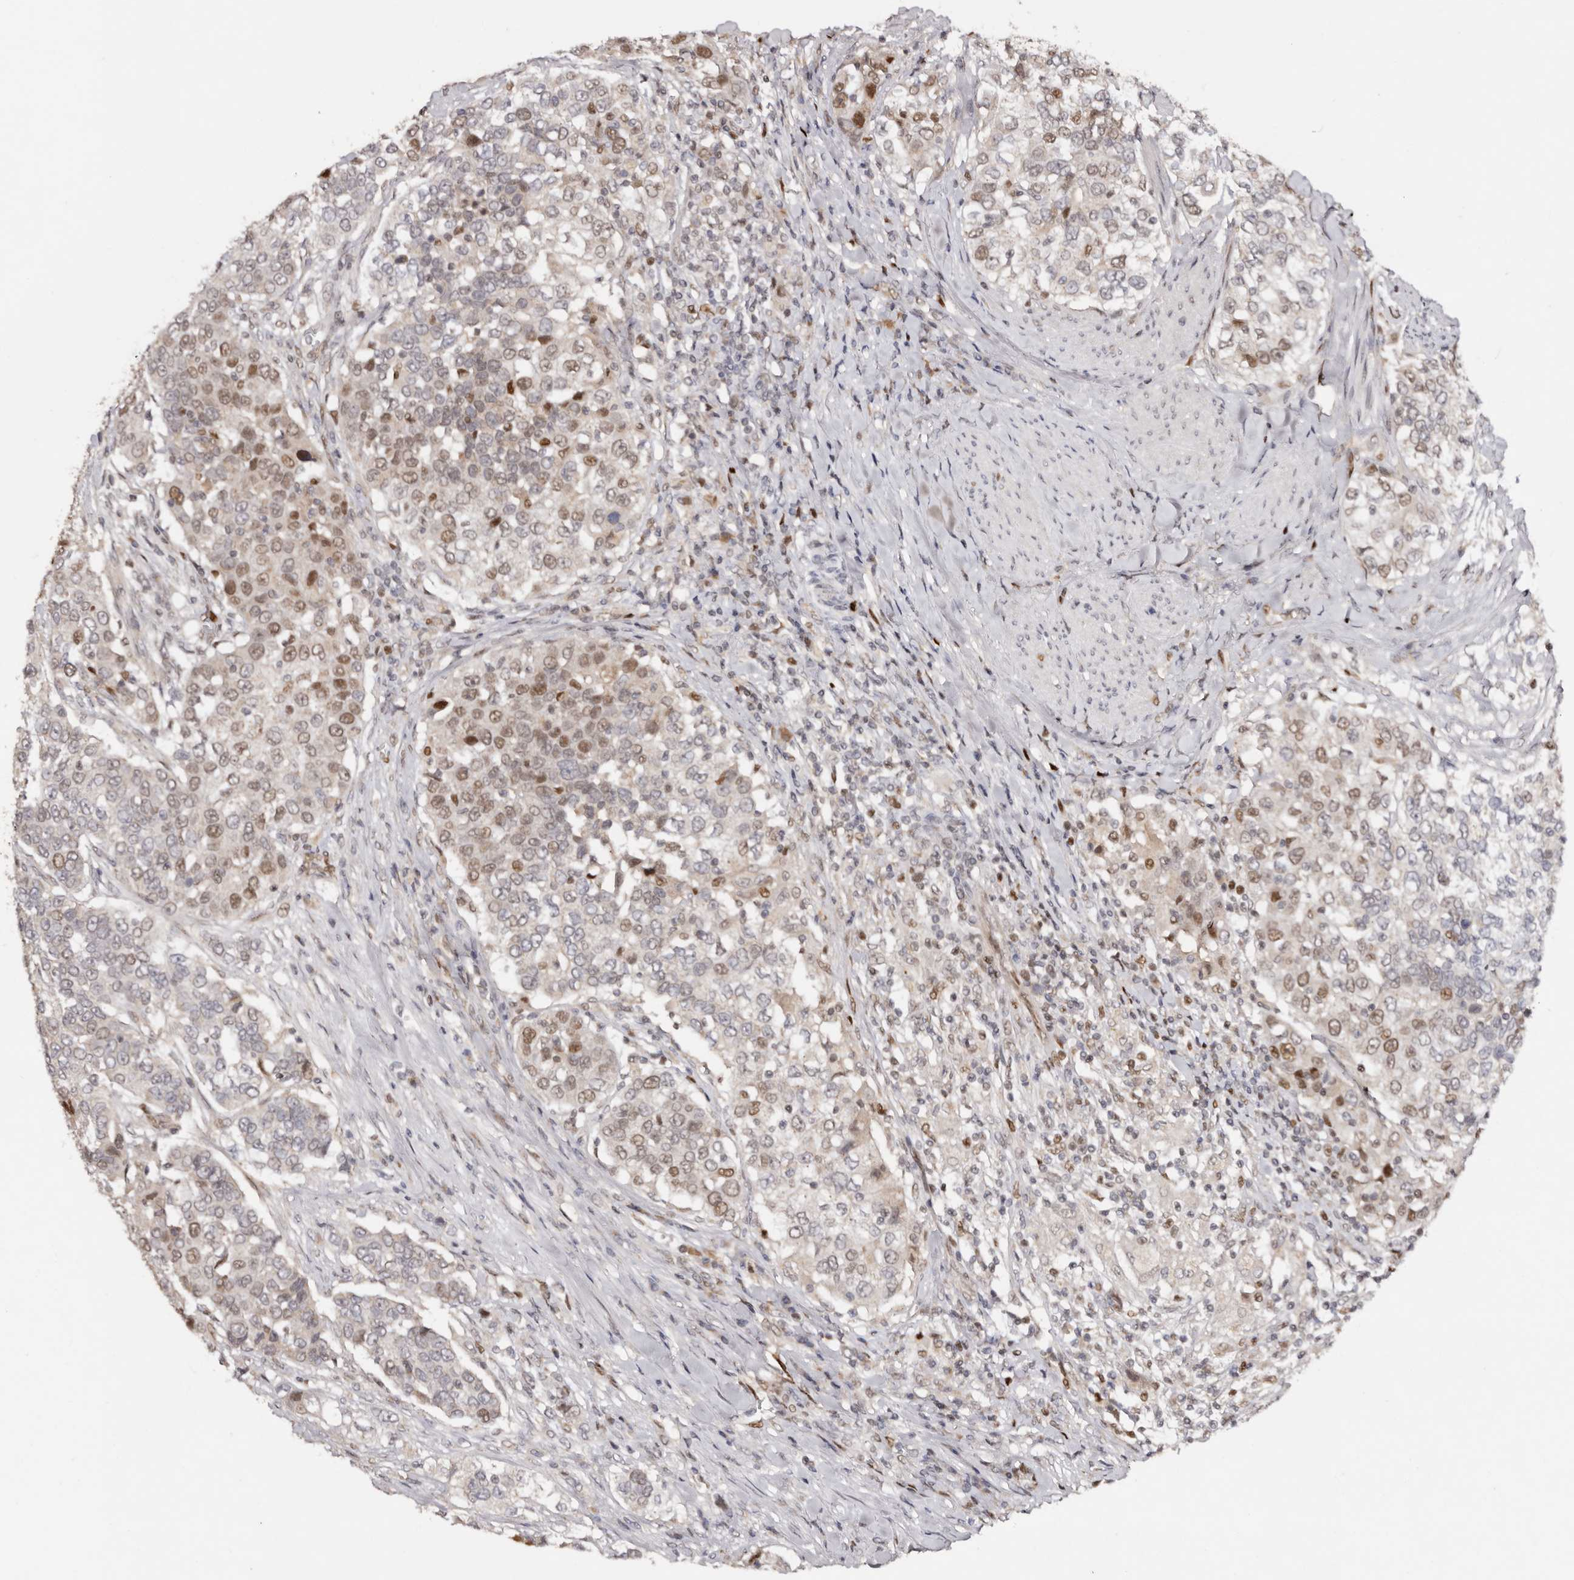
{"staining": {"intensity": "moderate", "quantity": "25%-75%", "location": "nuclear"}, "tissue": "urothelial cancer", "cell_type": "Tumor cells", "image_type": "cancer", "snomed": [{"axis": "morphology", "description": "Urothelial carcinoma, High grade"}, {"axis": "topography", "description": "Urinary bladder"}], "caption": "Tumor cells show medium levels of moderate nuclear staining in about 25%-75% of cells in human urothelial carcinoma (high-grade). The staining was performed using DAB to visualize the protein expression in brown, while the nuclei were stained in blue with hematoxylin (Magnification: 20x).", "gene": "KLF7", "patient": {"sex": "female", "age": 80}}